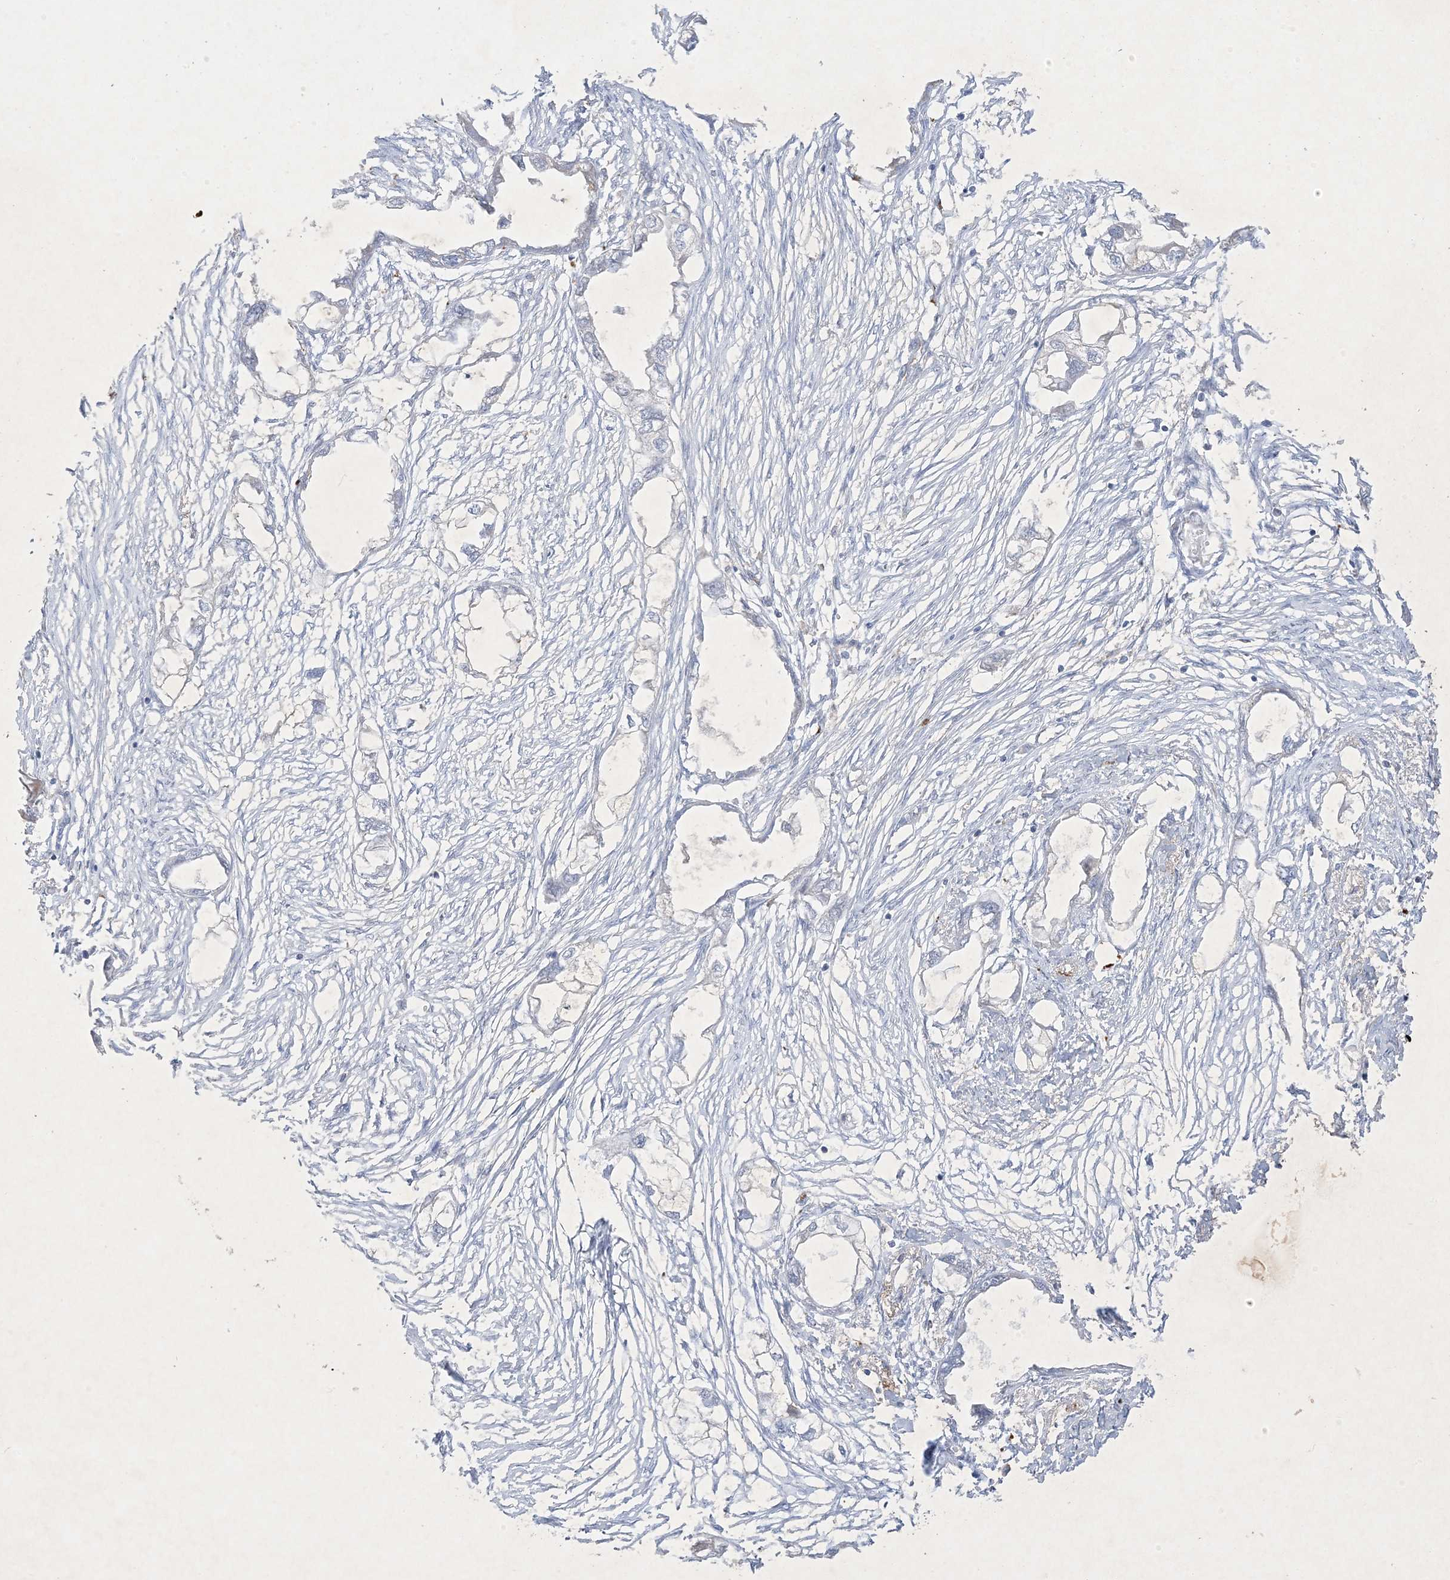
{"staining": {"intensity": "negative", "quantity": "none", "location": "none"}, "tissue": "endometrial cancer", "cell_type": "Tumor cells", "image_type": "cancer", "snomed": [{"axis": "morphology", "description": "Adenocarcinoma, NOS"}, {"axis": "morphology", "description": "Adenocarcinoma, metastatic, NOS"}, {"axis": "topography", "description": "Adipose tissue"}, {"axis": "topography", "description": "Endometrium"}], "caption": "An immunohistochemistry image of metastatic adenocarcinoma (endometrial) is shown. There is no staining in tumor cells of metastatic adenocarcinoma (endometrial).", "gene": "PRSS36", "patient": {"sex": "female", "age": 67}}